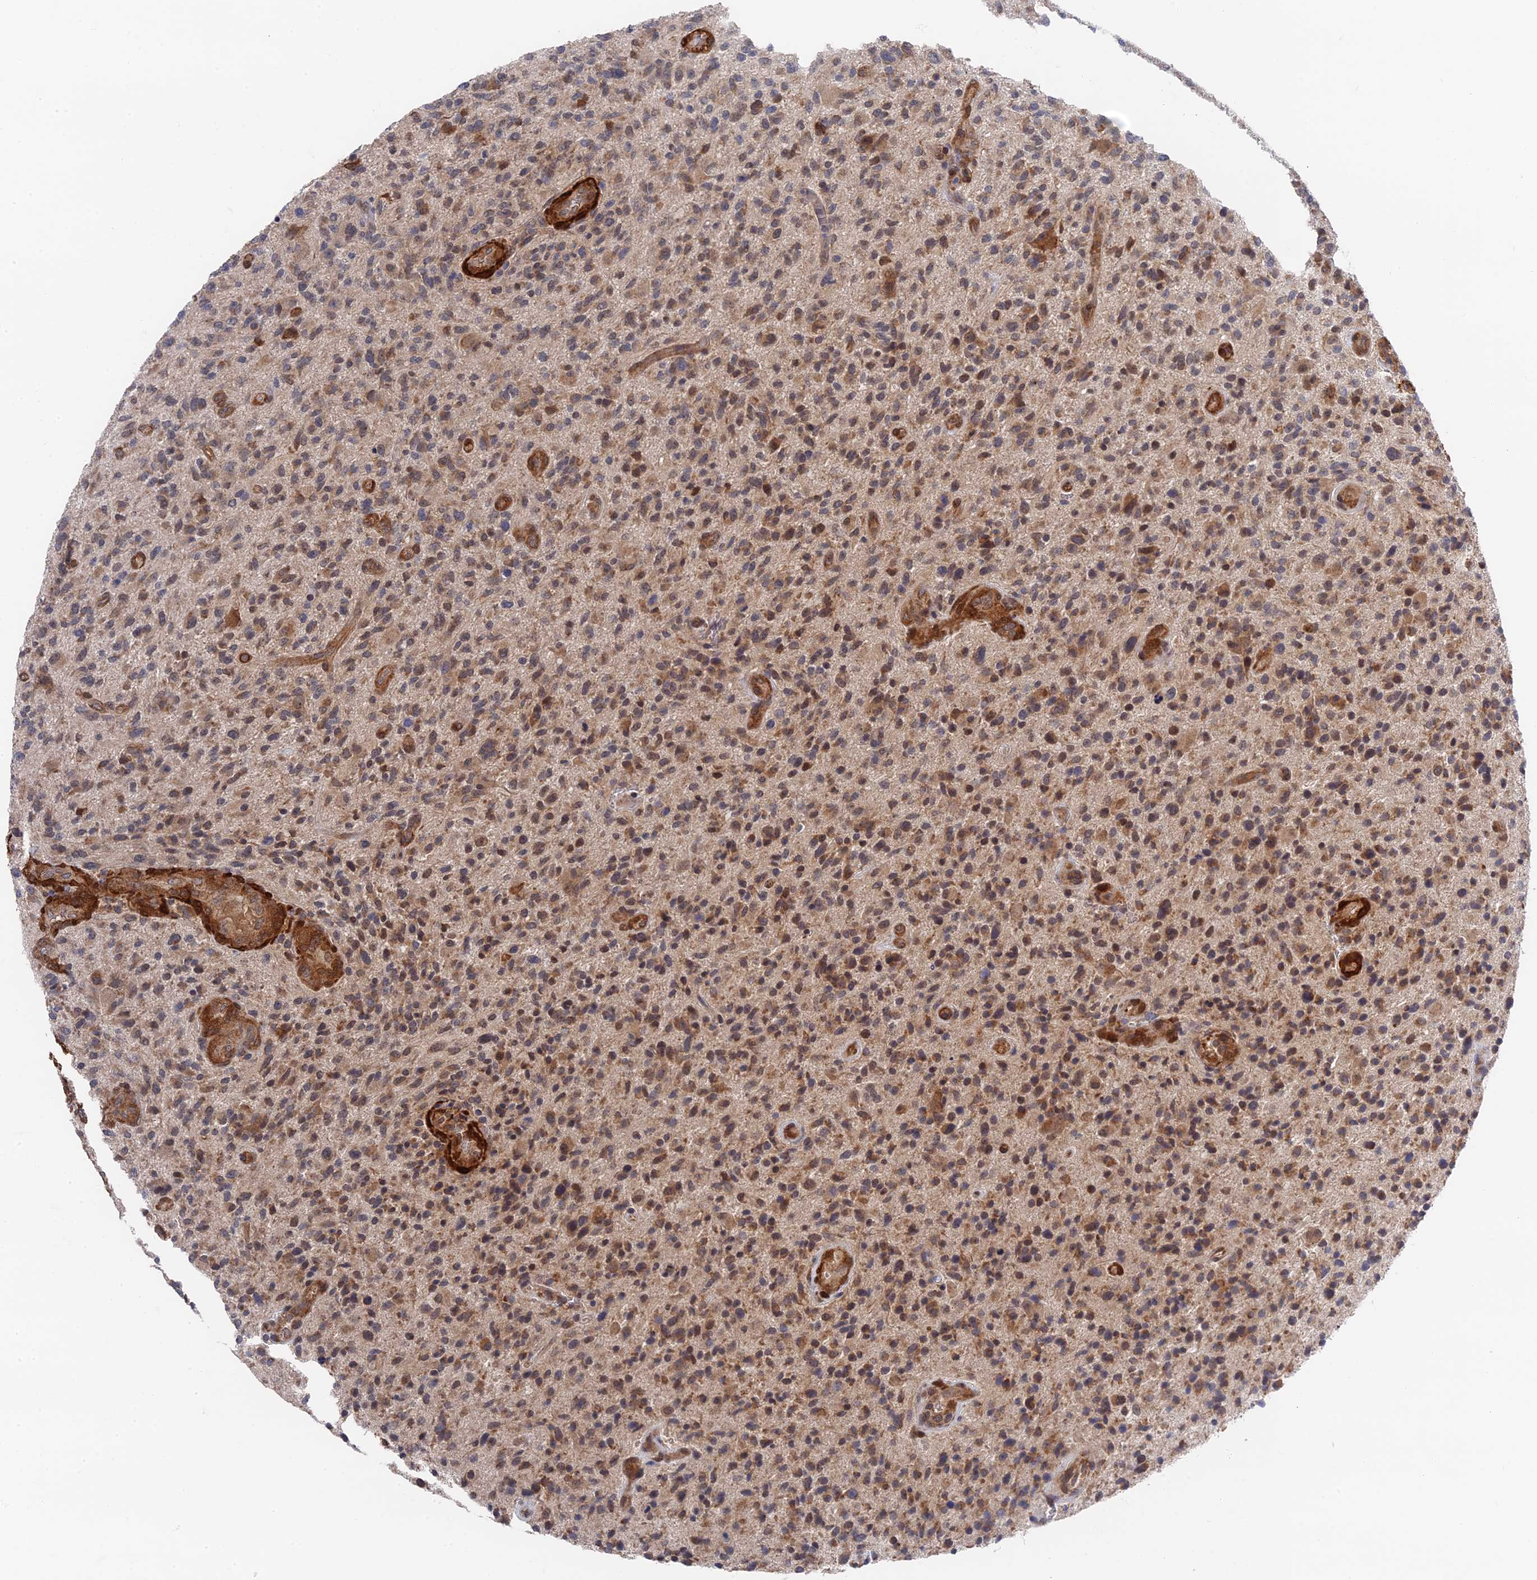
{"staining": {"intensity": "moderate", "quantity": ">75%", "location": "cytoplasmic/membranous"}, "tissue": "glioma", "cell_type": "Tumor cells", "image_type": "cancer", "snomed": [{"axis": "morphology", "description": "Glioma, malignant, High grade"}, {"axis": "topography", "description": "Brain"}], "caption": "Immunohistochemical staining of malignant glioma (high-grade) exhibits moderate cytoplasmic/membranous protein staining in about >75% of tumor cells.", "gene": "ZNF320", "patient": {"sex": "male", "age": 47}}